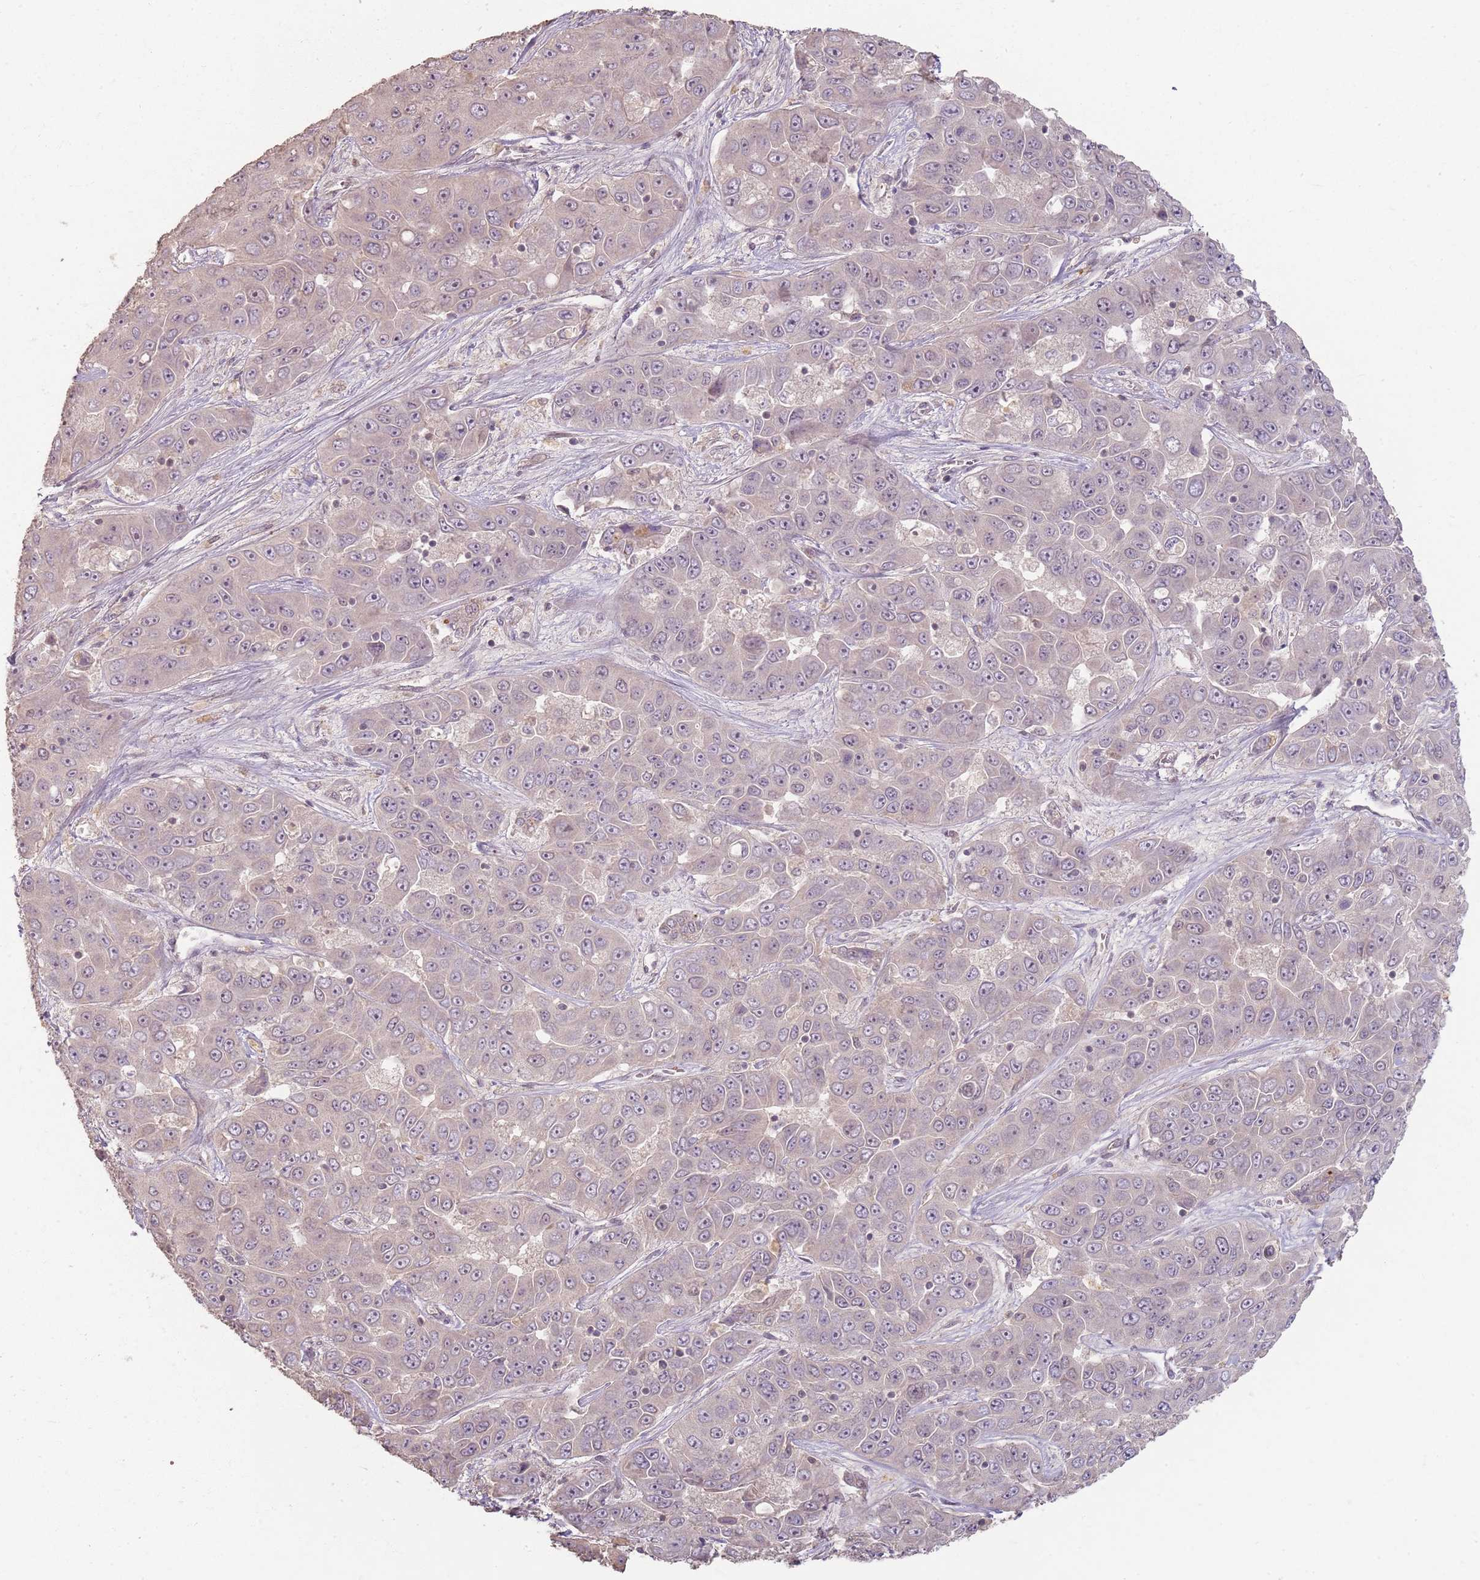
{"staining": {"intensity": "weak", "quantity": "<25%", "location": "cytoplasmic/membranous"}, "tissue": "liver cancer", "cell_type": "Tumor cells", "image_type": "cancer", "snomed": [{"axis": "morphology", "description": "Cholangiocarcinoma"}, {"axis": "topography", "description": "Liver"}], "caption": "Image shows no protein positivity in tumor cells of liver cancer (cholangiocarcinoma) tissue. (Brightfield microscopy of DAB immunohistochemistry at high magnification).", "gene": "CCDC168", "patient": {"sex": "female", "age": 52}}